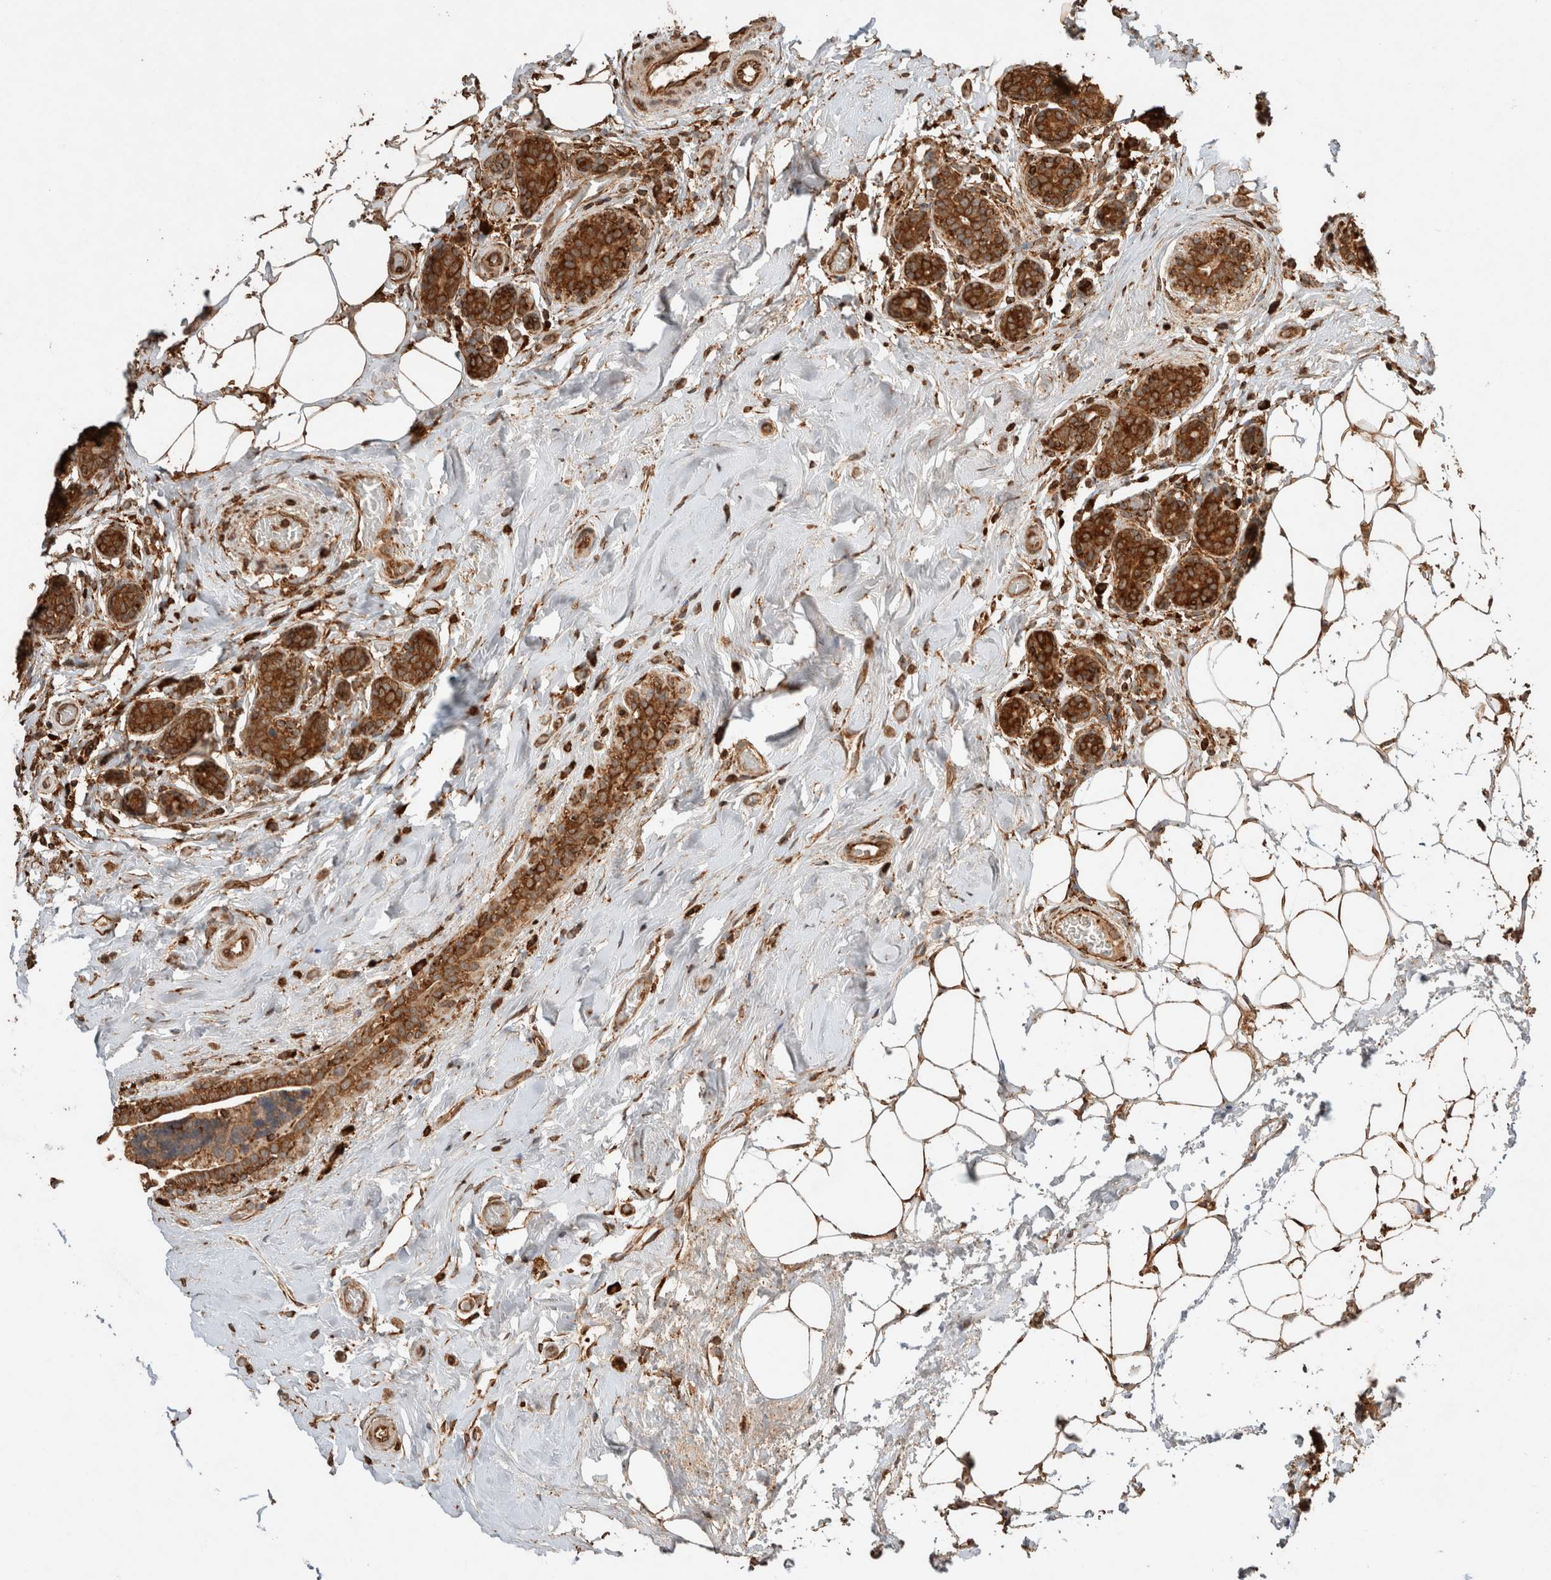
{"staining": {"intensity": "moderate", "quantity": ">75%", "location": "cytoplasmic/membranous"}, "tissue": "breast cancer", "cell_type": "Tumor cells", "image_type": "cancer", "snomed": [{"axis": "morphology", "description": "Normal tissue, NOS"}, {"axis": "morphology", "description": "Duct carcinoma"}, {"axis": "topography", "description": "Breast"}], "caption": "This micrograph demonstrates immunohistochemistry staining of intraductal carcinoma (breast), with medium moderate cytoplasmic/membranous positivity in approximately >75% of tumor cells.", "gene": "ERAP1", "patient": {"sex": "female", "age": 43}}